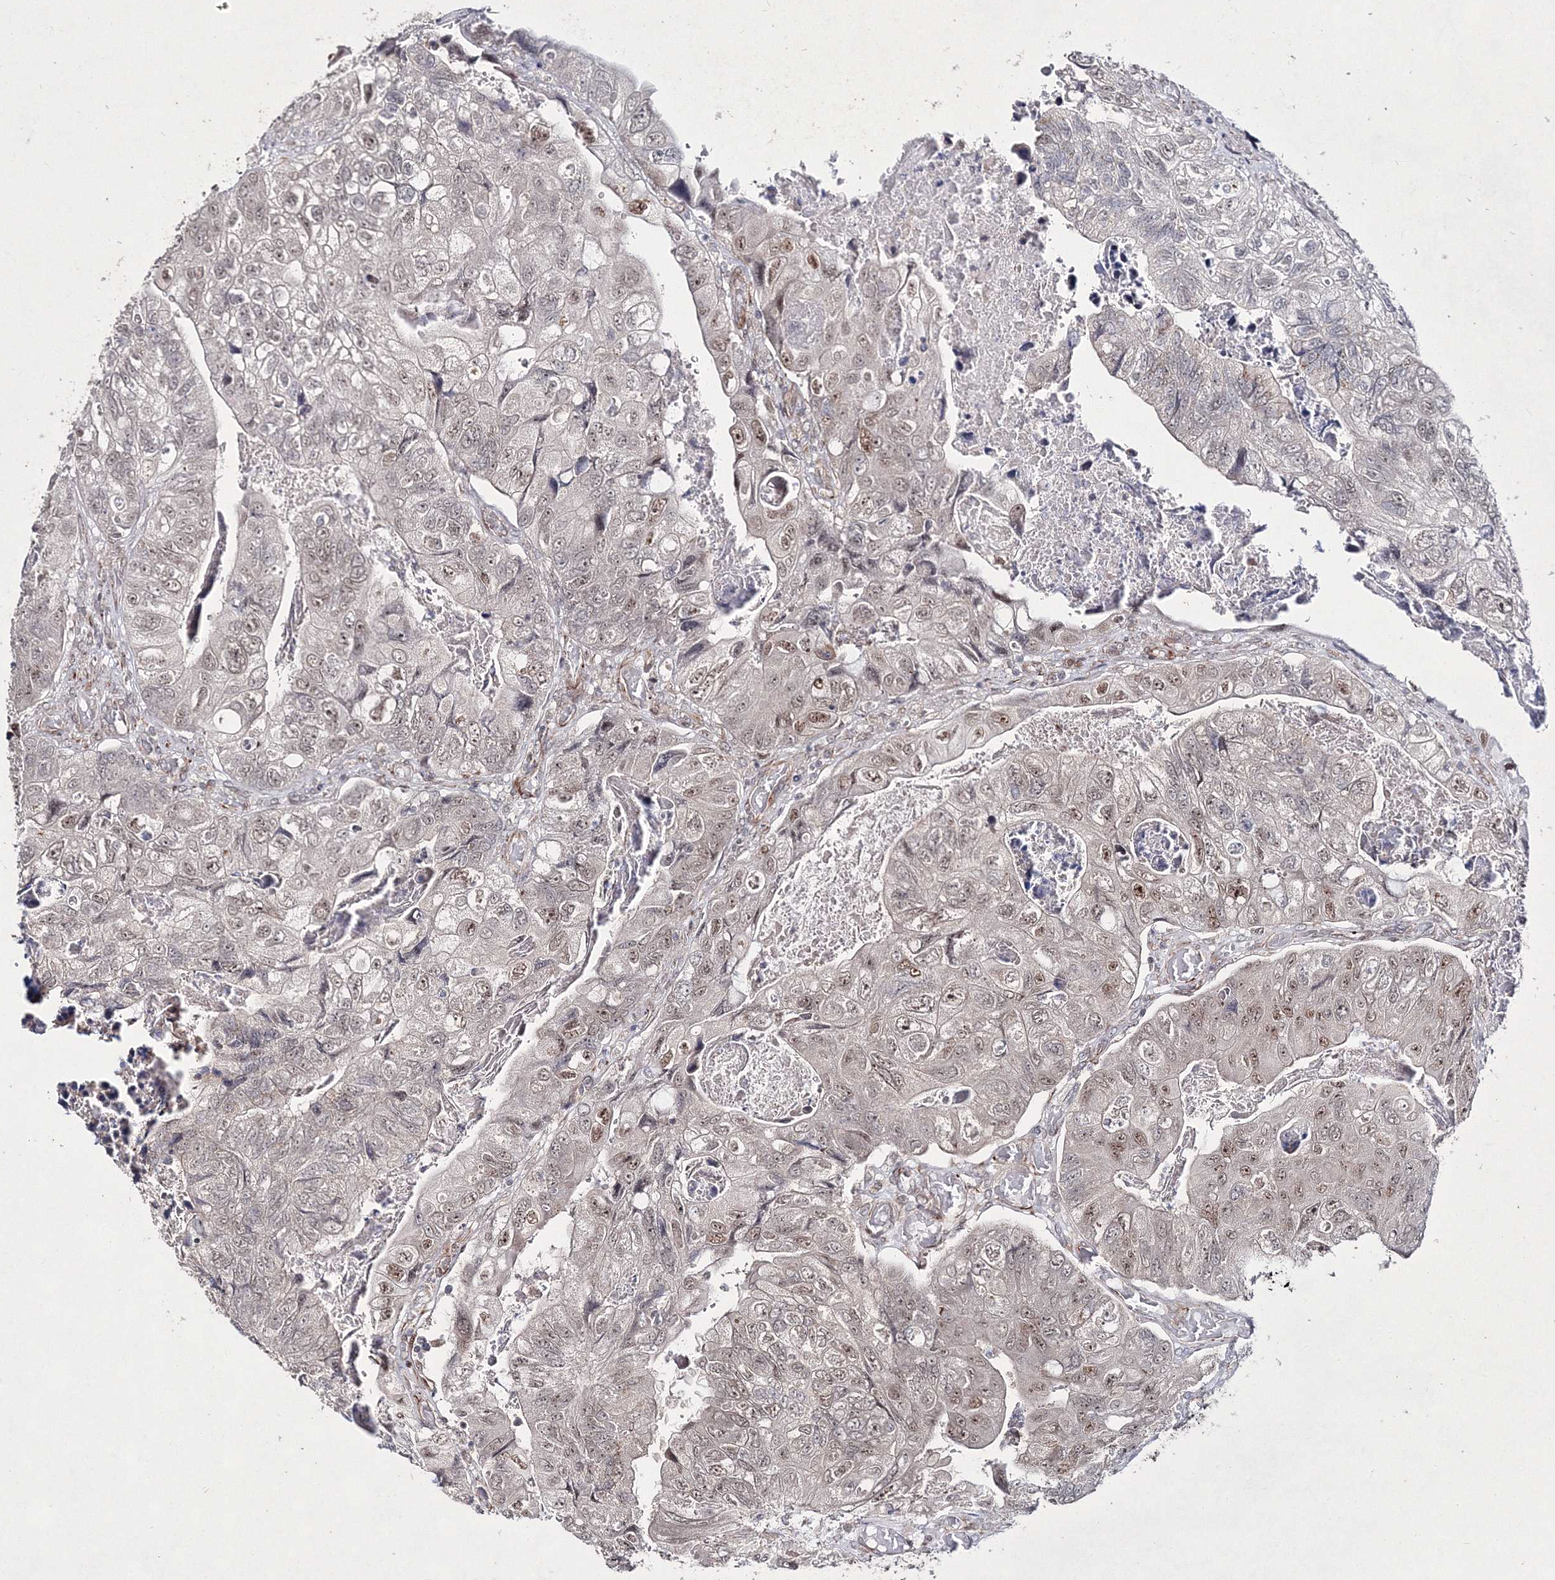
{"staining": {"intensity": "weak", "quantity": ">75%", "location": "nuclear"}, "tissue": "colorectal cancer", "cell_type": "Tumor cells", "image_type": "cancer", "snomed": [{"axis": "morphology", "description": "Adenocarcinoma, NOS"}, {"axis": "topography", "description": "Rectum"}], "caption": "The image reveals immunohistochemical staining of colorectal cancer (adenocarcinoma). There is weak nuclear positivity is appreciated in about >75% of tumor cells.", "gene": "SNIP1", "patient": {"sex": "male", "age": 63}}